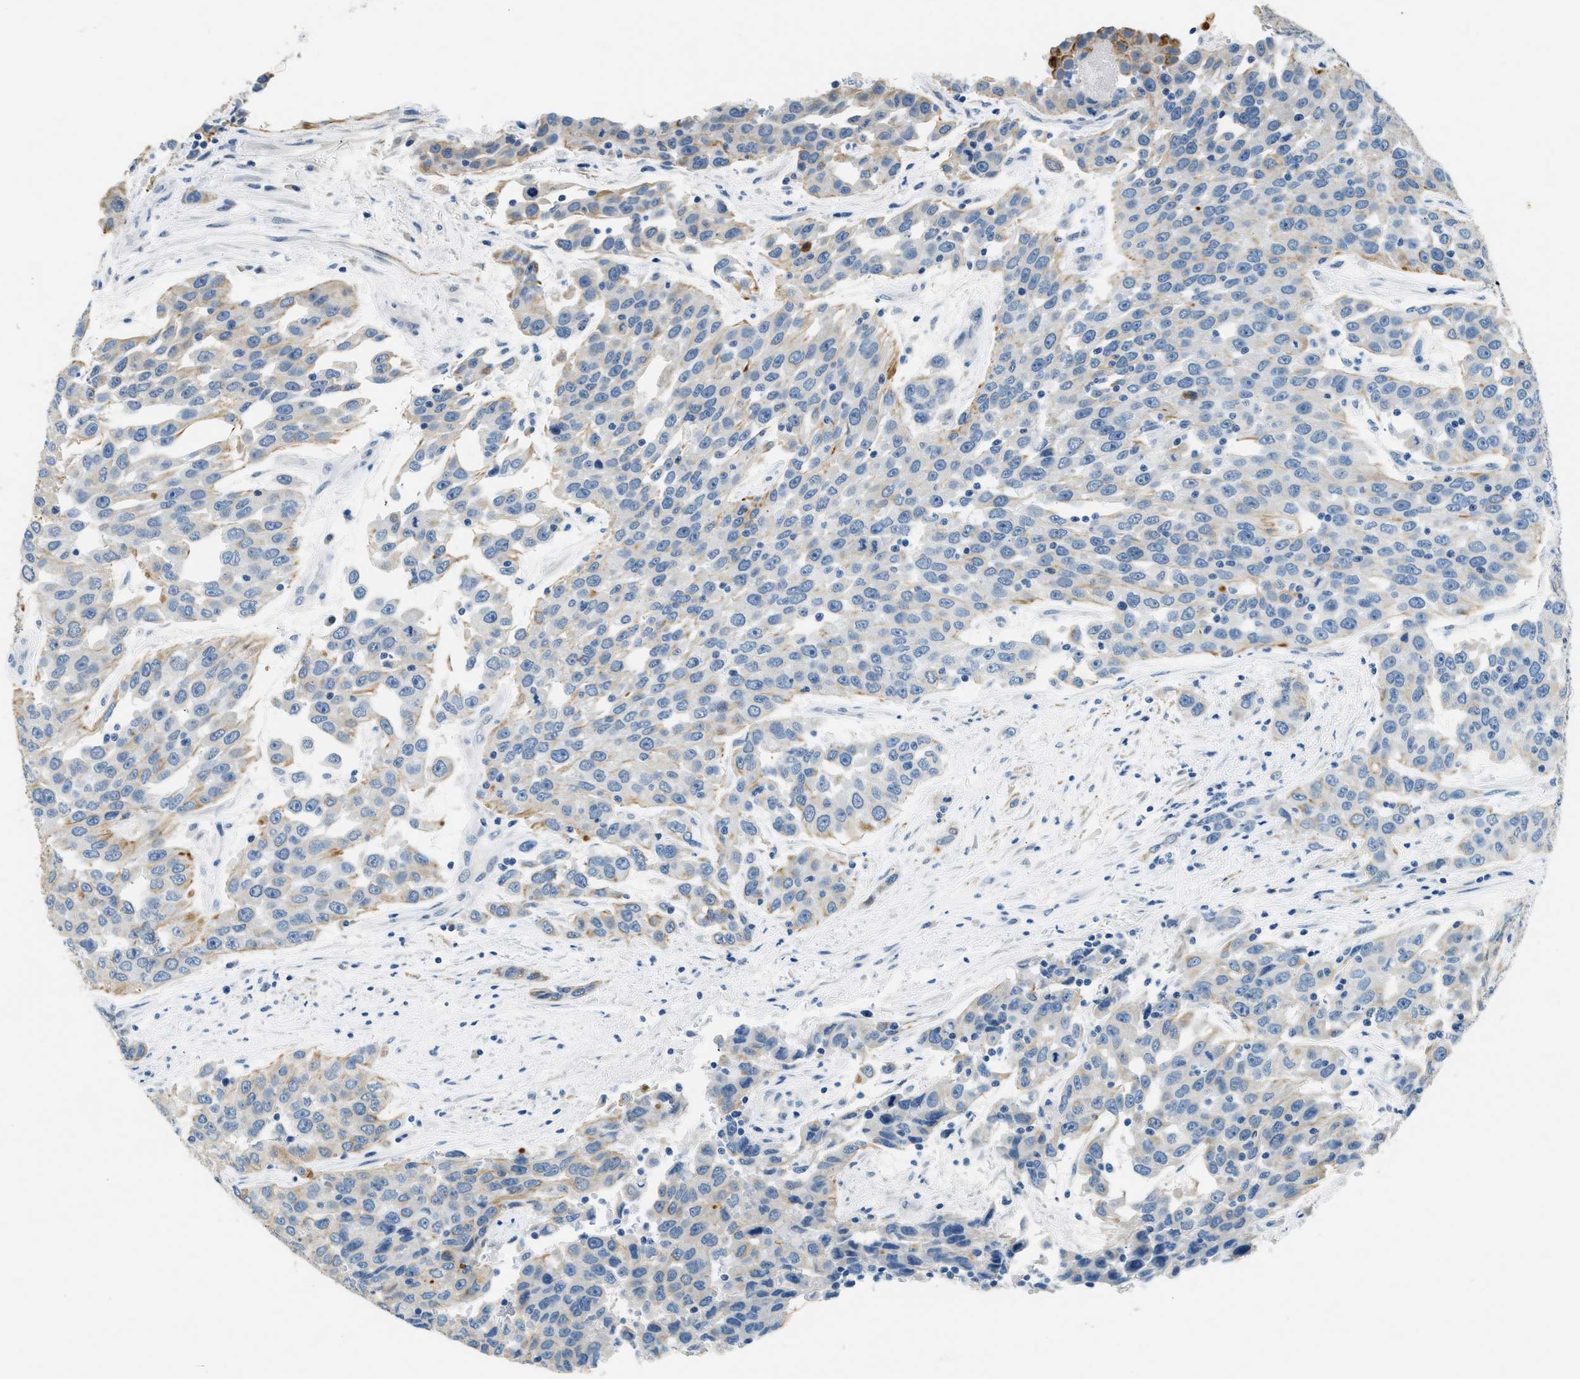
{"staining": {"intensity": "moderate", "quantity": "<25%", "location": "cytoplasmic/membranous"}, "tissue": "urothelial cancer", "cell_type": "Tumor cells", "image_type": "cancer", "snomed": [{"axis": "morphology", "description": "Urothelial carcinoma, High grade"}, {"axis": "topography", "description": "Urinary bladder"}], "caption": "Immunohistochemical staining of urothelial carcinoma (high-grade) reveals low levels of moderate cytoplasmic/membranous positivity in about <25% of tumor cells.", "gene": "CFAP20", "patient": {"sex": "female", "age": 80}}